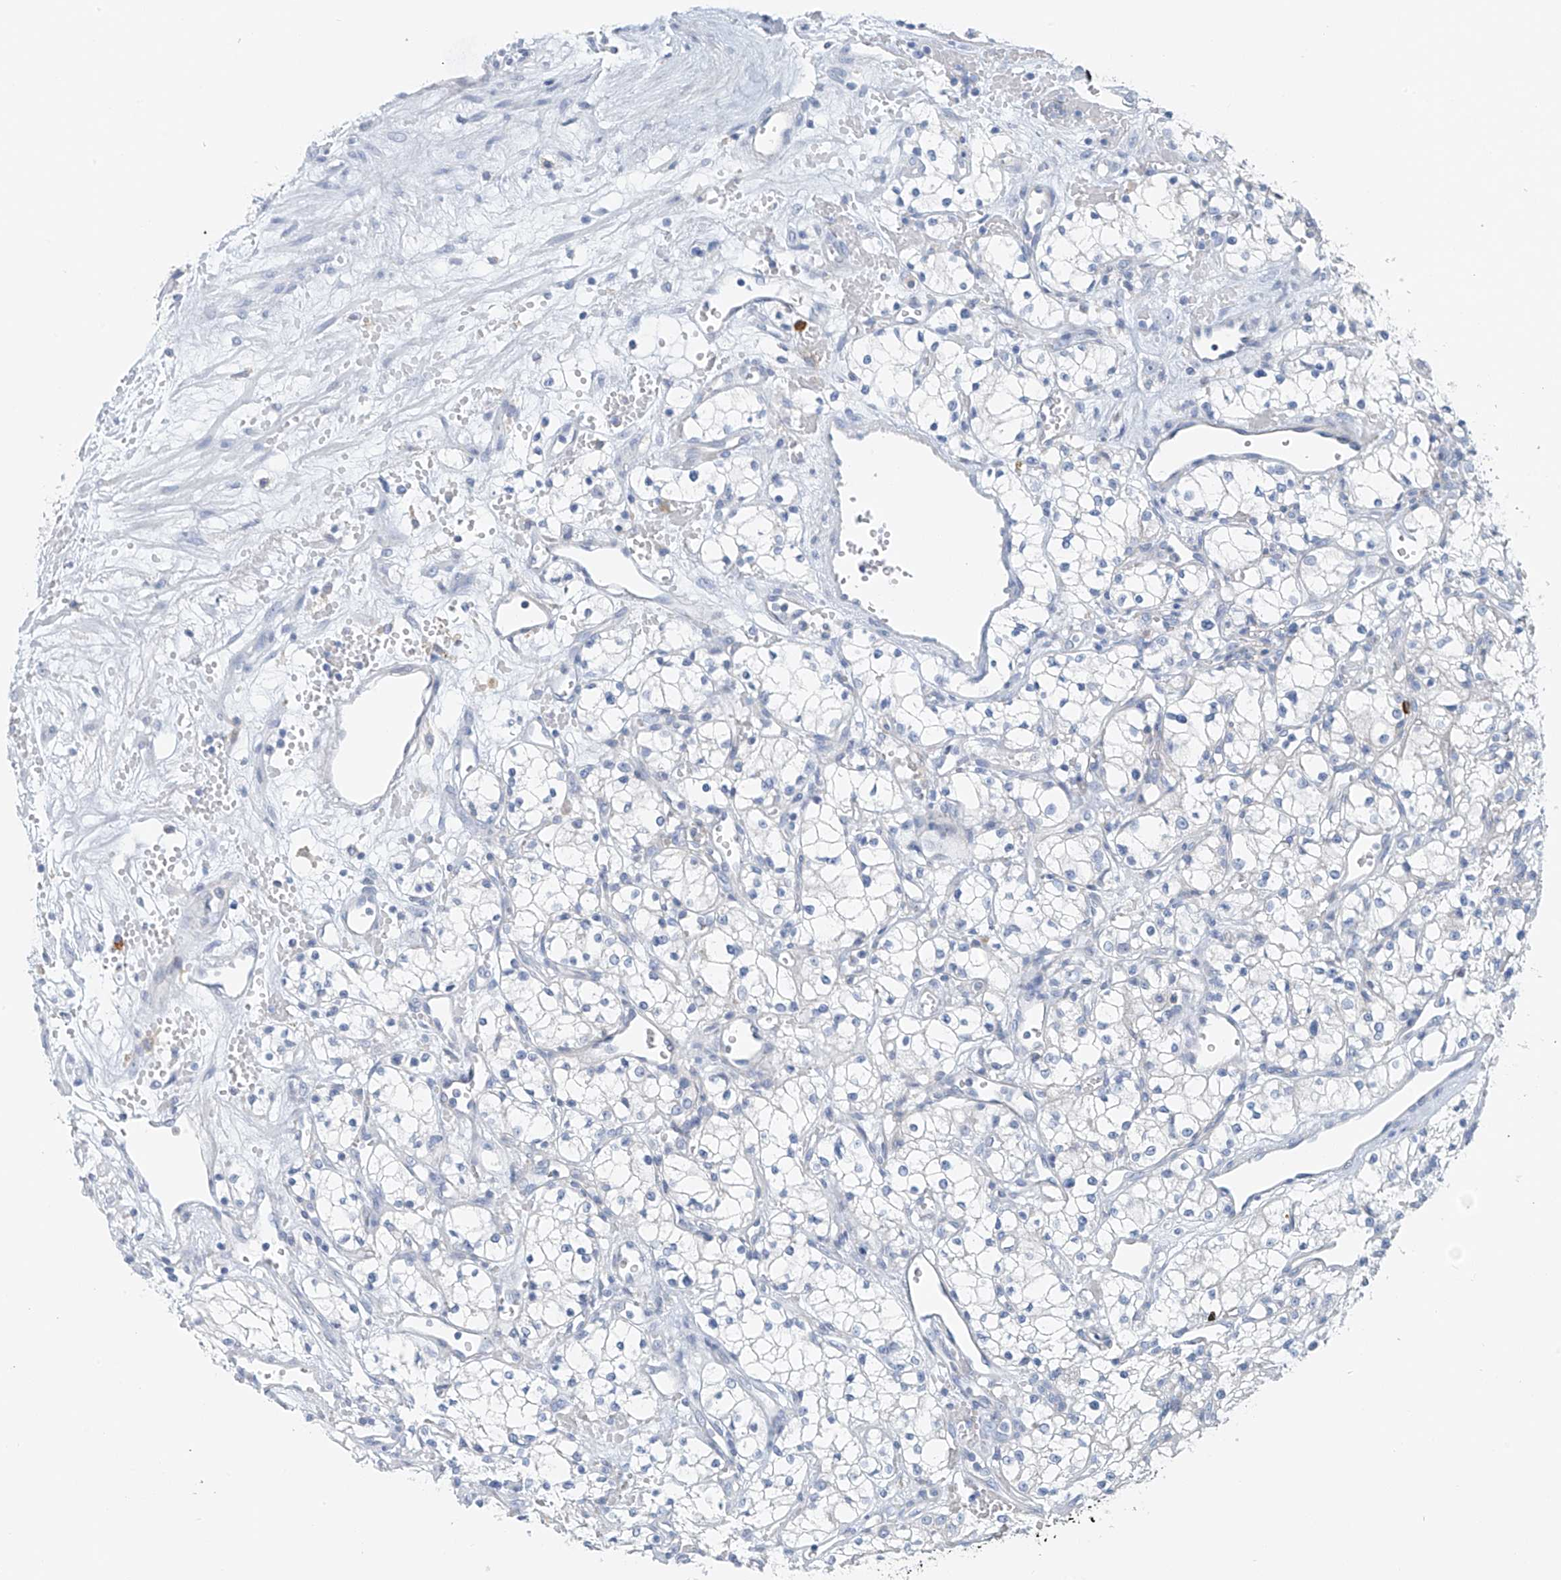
{"staining": {"intensity": "negative", "quantity": "none", "location": "none"}, "tissue": "renal cancer", "cell_type": "Tumor cells", "image_type": "cancer", "snomed": [{"axis": "morphology", "description": "Adenocarcinoma, NOS"}, {"axis": "topography", "description": "Kidney"}], "caption": "DAB immunohistochemical staining of renal cancer (adenocarcinoma) demonstrates no significant positivity in tumor cells. (Immunohistochemistry (ihc), brightfield microscopy, high magnification).", "gene": "POMGNT2", "patient": {"sex": "male", "age": 59}}